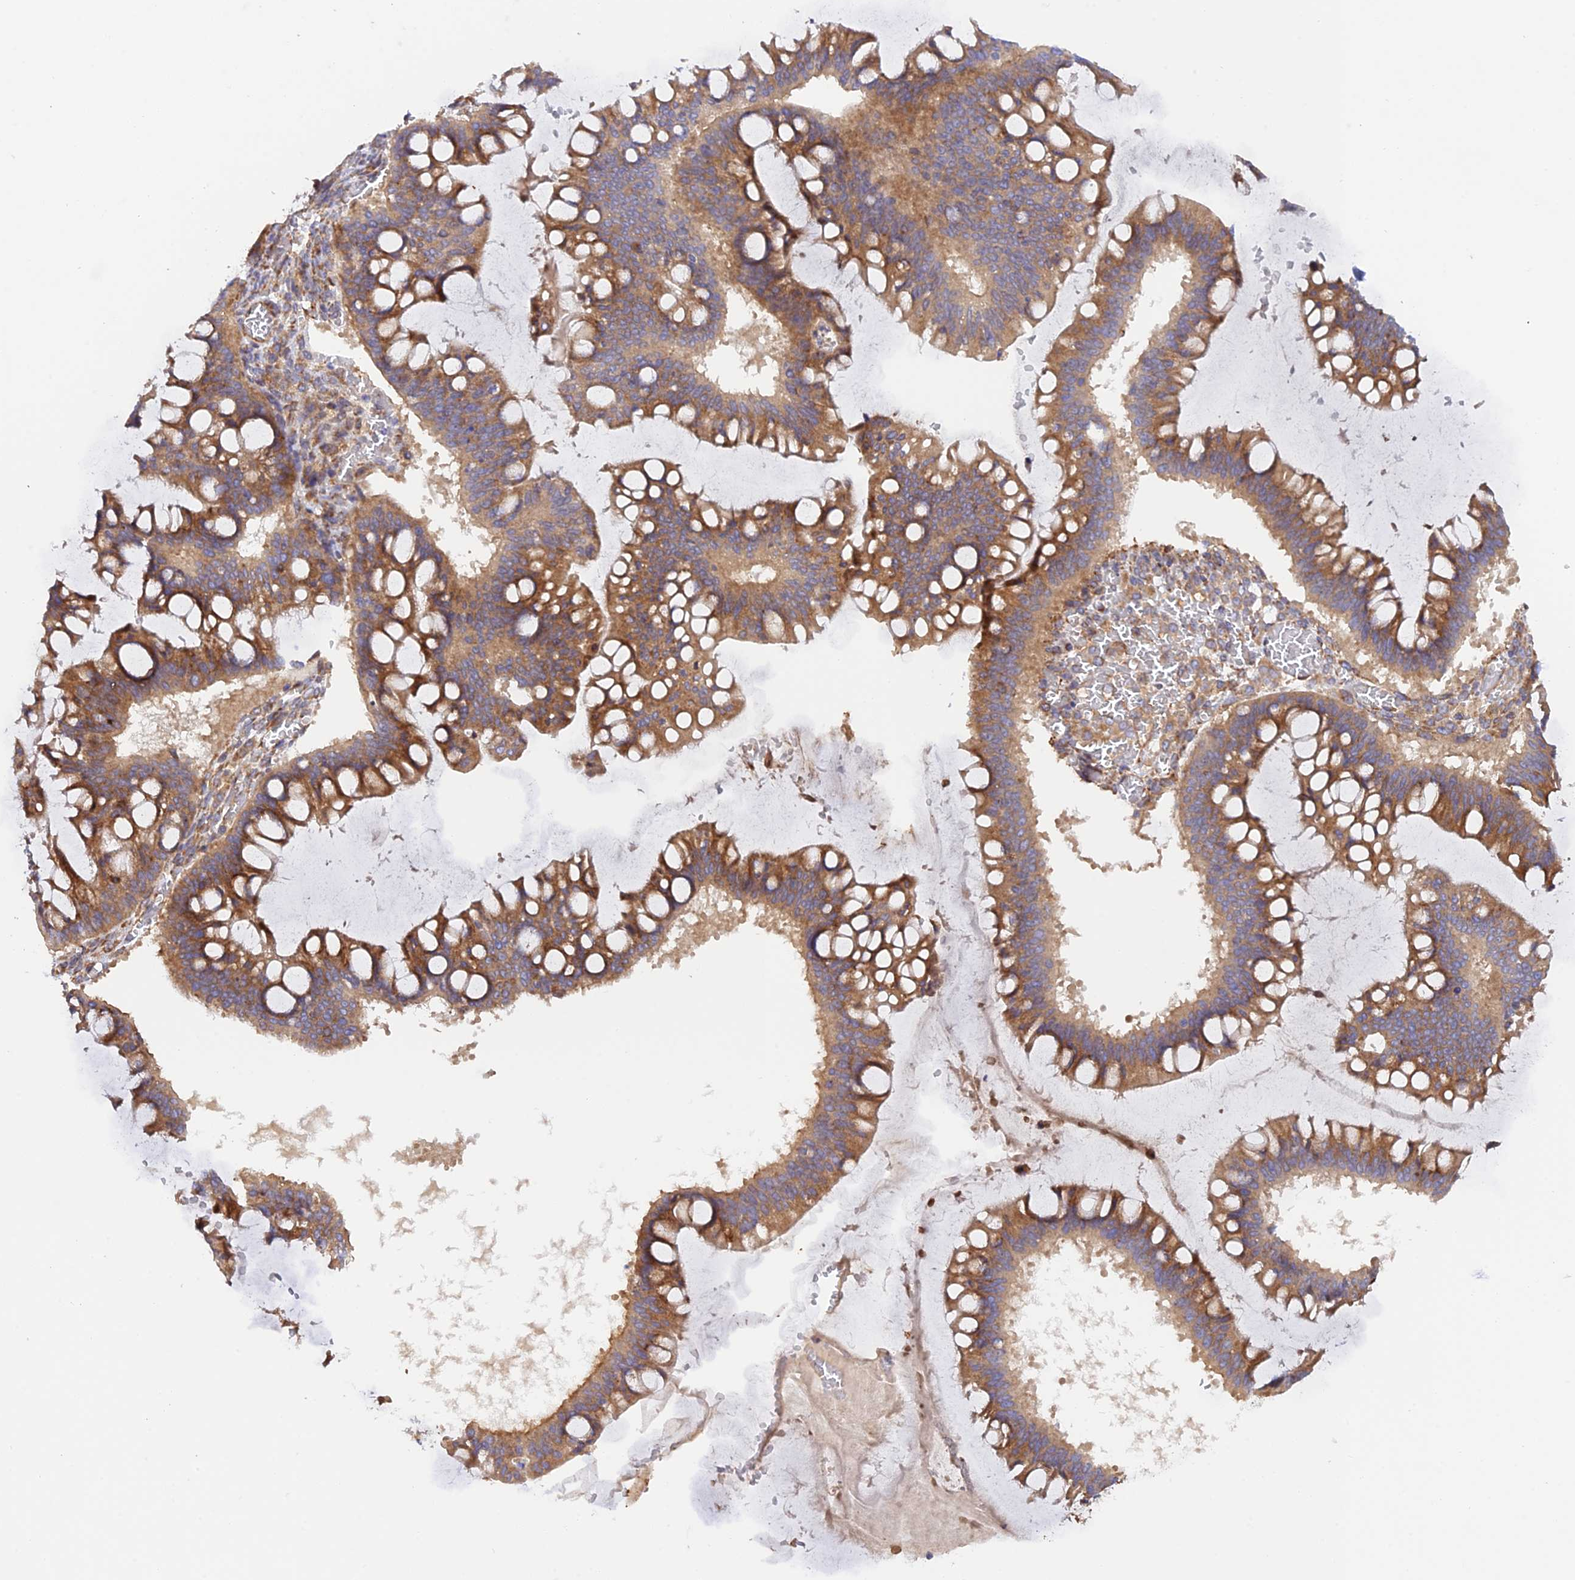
{"staining": {"intensity": "moderate", "quantity": ">75%", "location": "cytoplasmic/membranous"}, "tissue": "ovarian cancer", "cell_type": "Tumor cells", "image_type": "cancer", "snomed": [{"axis": "morphology", "description": "Cystadenocarcinoma, mucinous, NOS"}, {"axis": "topography", "description": "Ovary"}], "caption": "This histopathology image shows immunohistochemistry (IHC) staining of human ovarian cancer, with medium moderate cytoplasmic/membranous staining in approximately >75% of tumor cells.", "gene": "RPL5", "patient": {"sex": "female", "age": 73}}